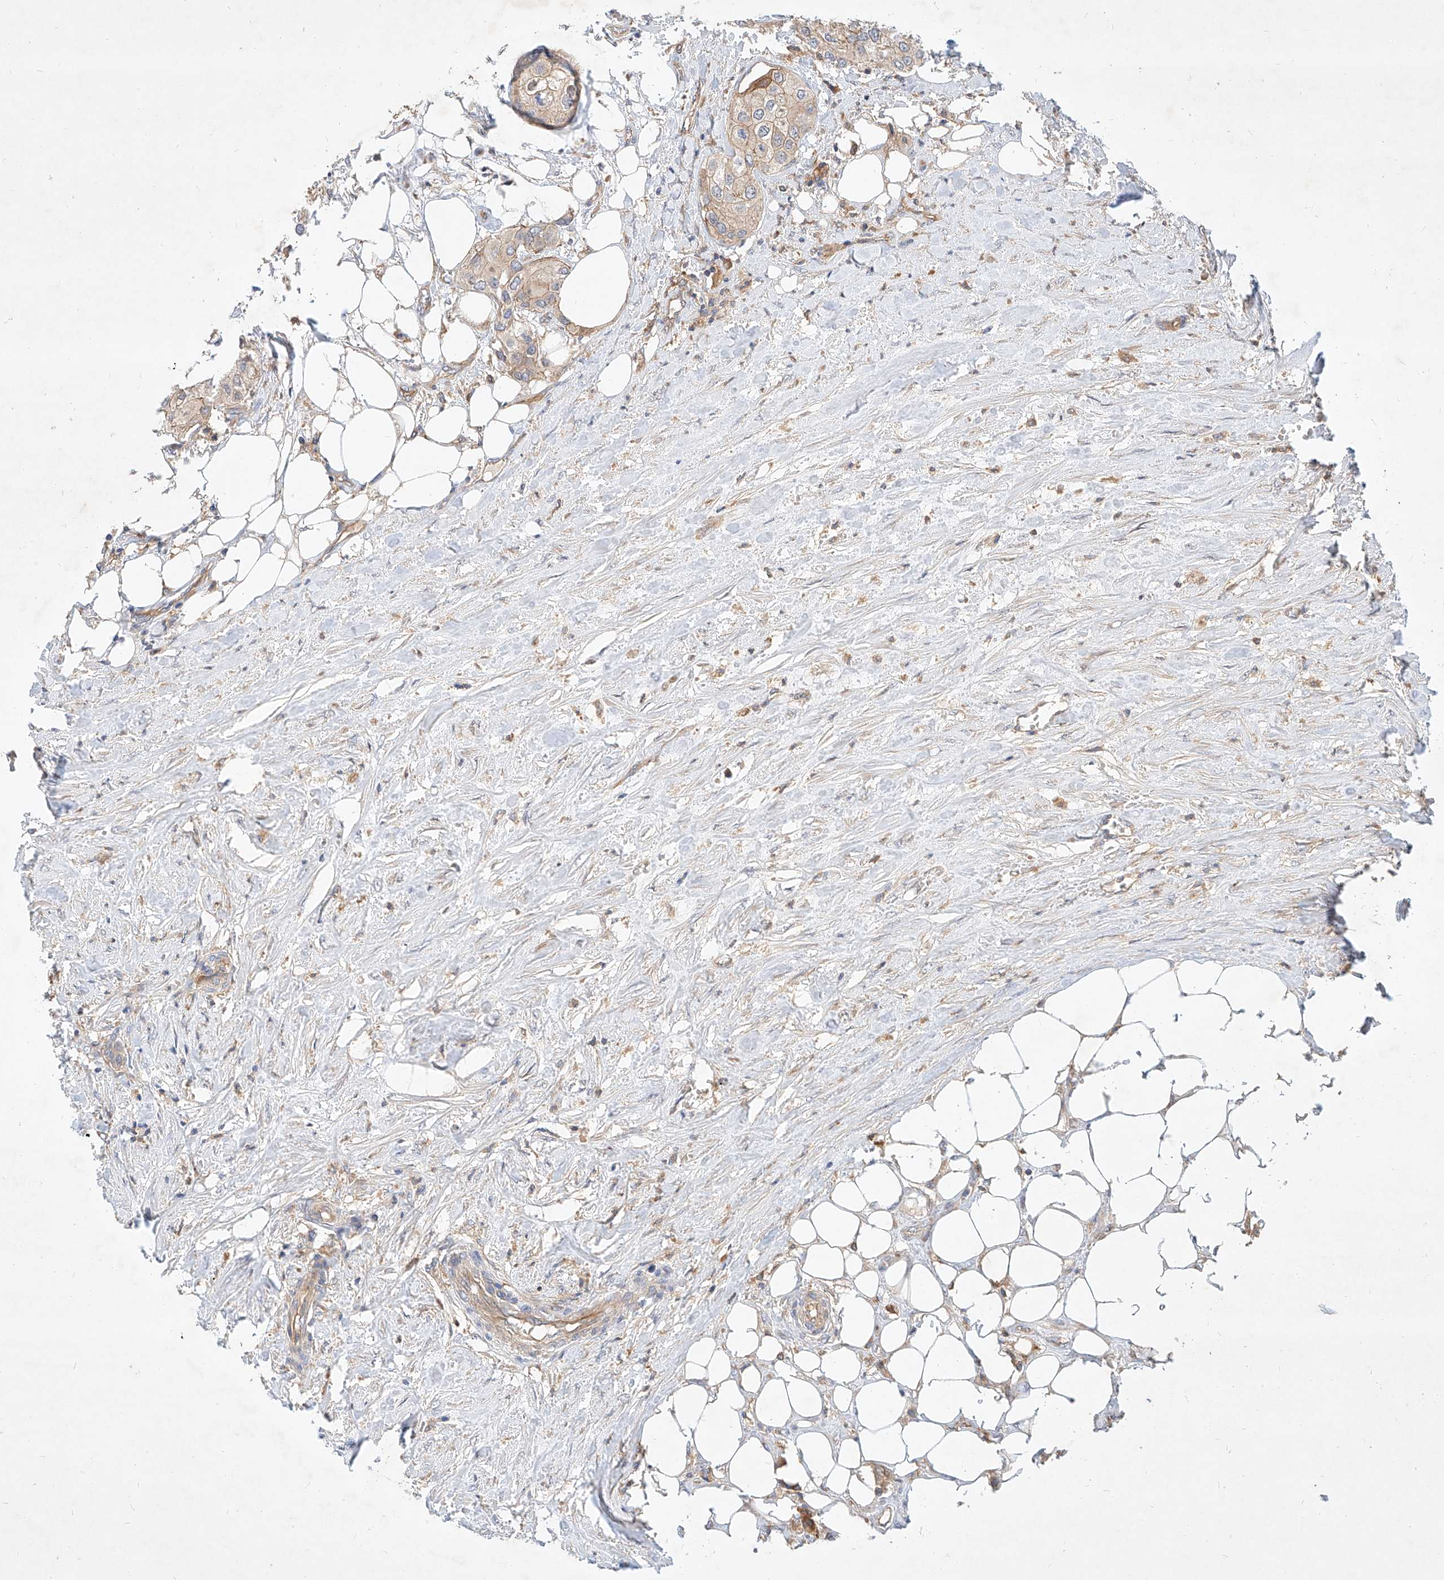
{"staining": {"intensity": "weak", "quantity": ">75%", "location": "cytoplasmic/membranous"}, "tissue": "urothelial cancer", "cell_type": "Tumor cells", "image_type": "cancer", "snomed": [{"axis": "morphology", "description": "Urothelial carcinoma, High grade"}, {"axis": "topography", "description": "Urinary bladder"}], "caption": "DAB immunohistochemical staining of high-grade urothelial carcinoma reveals weak cytoplasmic/membranous protein staining in approximately >75% of tumor cells.", "gene": "NFAM1", "patient": {"sex": "male", "age": 64}}